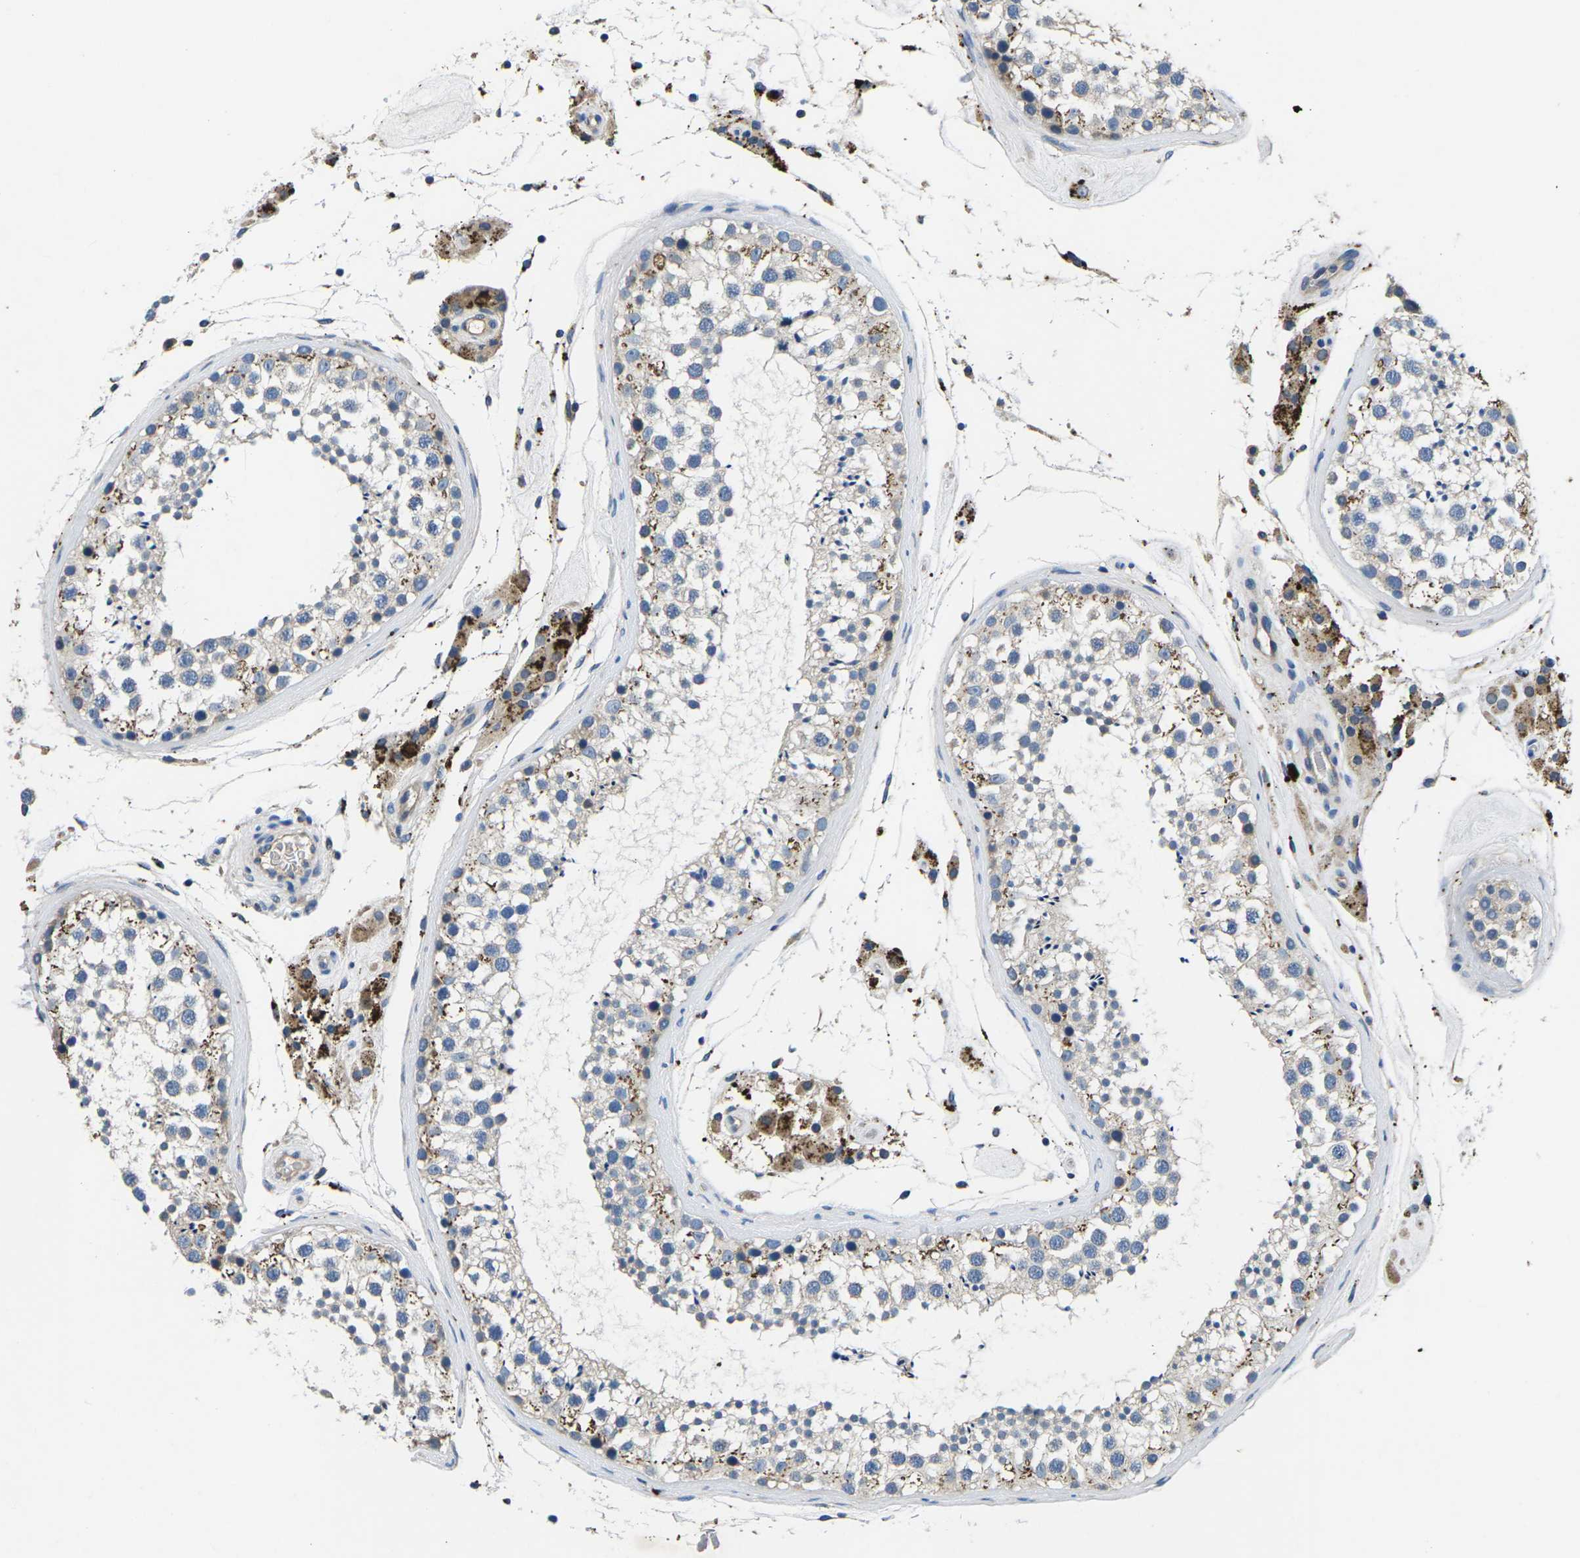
{"staining": {"intensity": "strong", "quantity": "<25%", "location": "cytoplasmic/membranous"}, "tissue": "testis", "cell_type": "Cells in seminiferous ducts", "image_type": "normal", "snomed": [{"axis": "morphology", "description": "Normal tissue, NOS"}, {"axis": "topography", "description": "Testis"}], "caption": "A brown stain shows strong cytoplasmic/membranous expression of a protein in cells in seminiferous ducts of unremarkable human testis.", "gene": "PDCD6IP", "patient": {"sex": "male", "age": 46}}